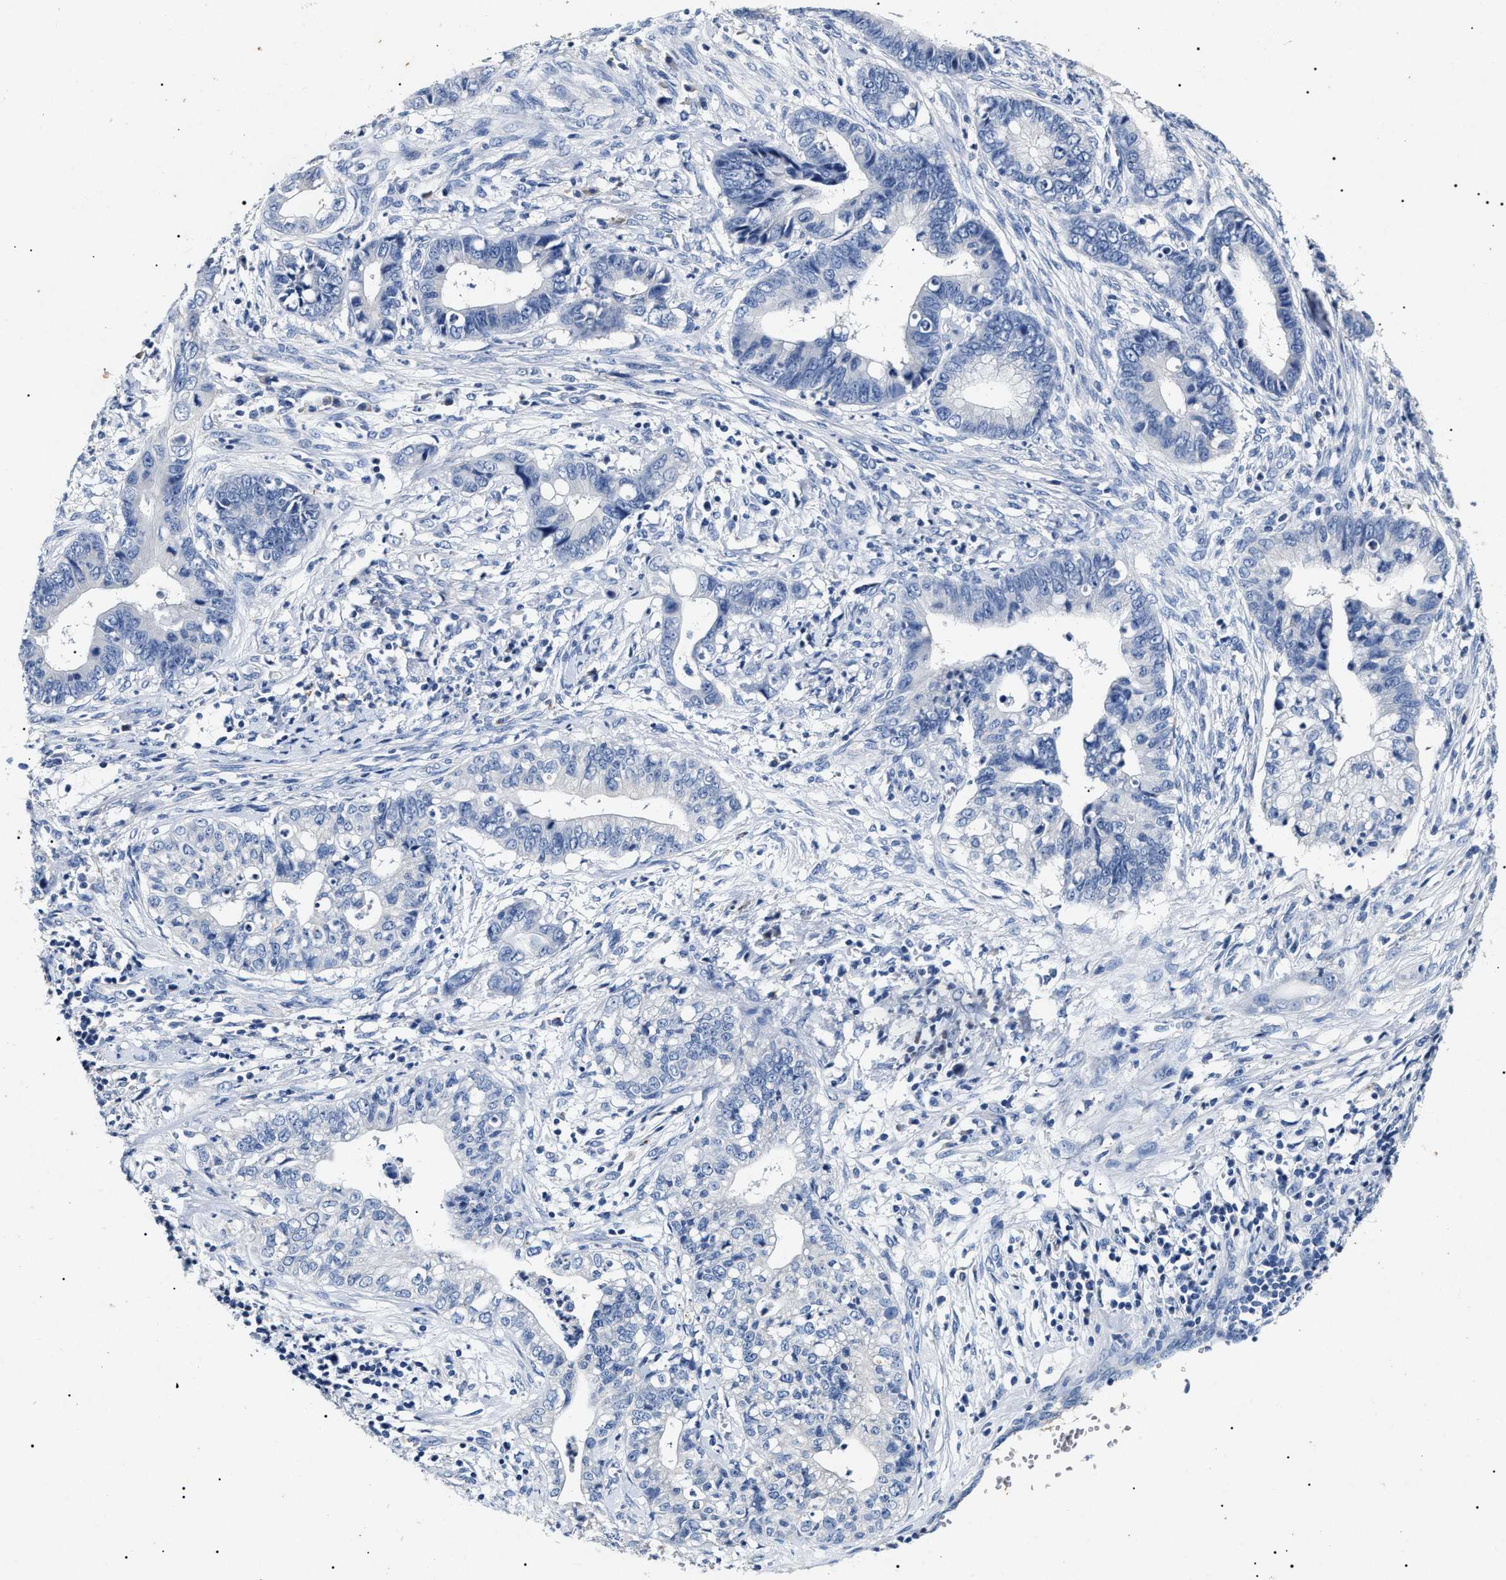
{"staining": {"intensity": "negative", "quantity": "none", "location": "none"}, "tissue": "cervical cancer", "cell_type": "Tumor cells", "image_type": "cancer", "snomed": [{"axis": "morphology", "description": "Adenocarcinoma, NOS"}, {"axis": "topography", "description": "Cervix"}], "caption": "This is an IHC histopathology image of human cervical adenocarcinoma. There is no expression in tumor cells.", "gene": "LRRC8E", "patient": {"sex": "female", "age": 44}}